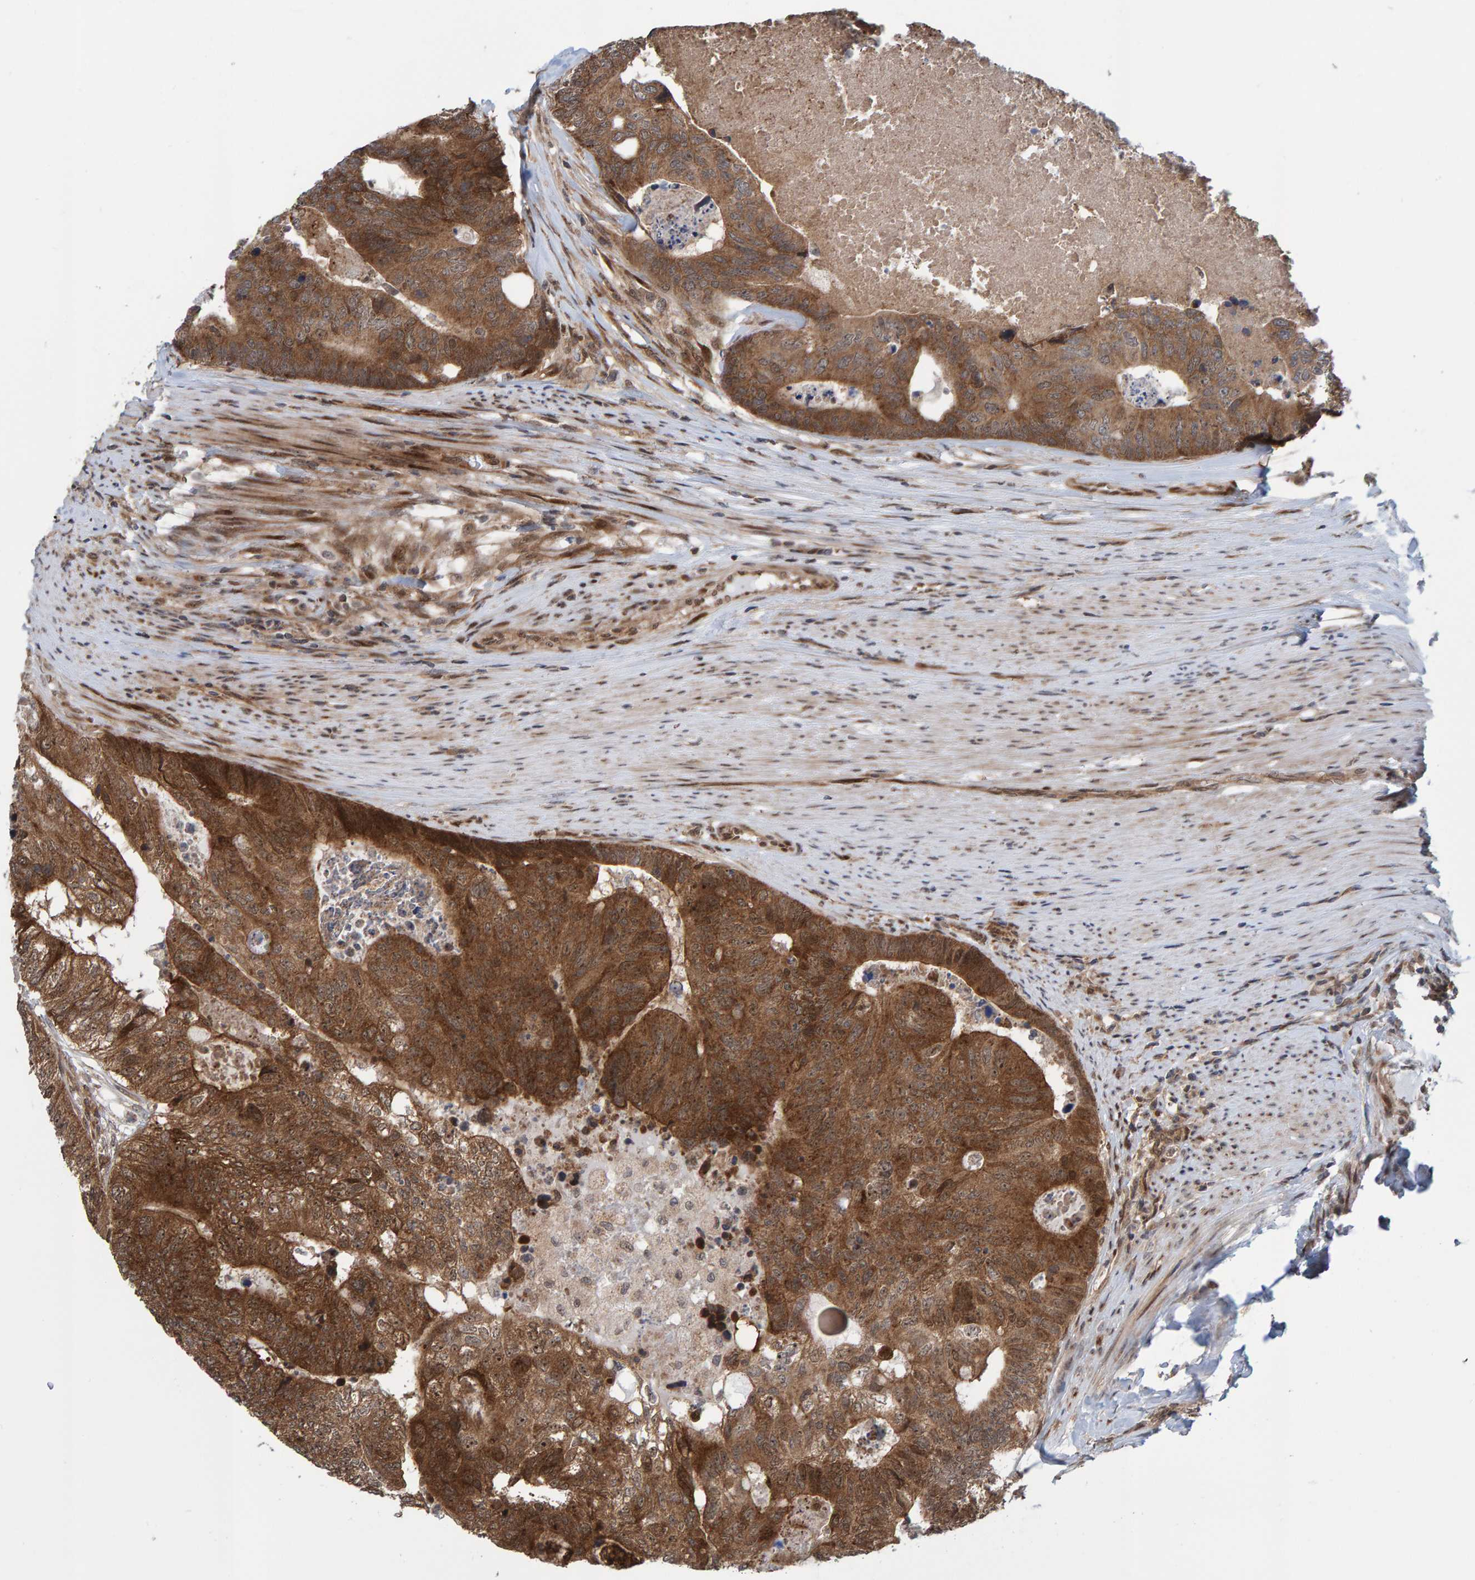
{"staining": {"intensity": "strong", "quantity": ">75%", "location": "cytoplasmic/membranous"}, "tissue": "colorectal cancer", "cell_type": "Tumor cells", "image_type": "cancer", "snomed": [{"axis": "morphology", "description": "Adenocarcinoma, NOS"}, {"axis": "topography", "description": "Colon"}], "caption": "Immunohistochemistry (IHC) of colorectal cancer reveals high levels of strong cytoplasmic/membranous staining in about >75% of tumor cells.", "gene": "ZNF366", "patient": {"sex": "female", "age": 67}}